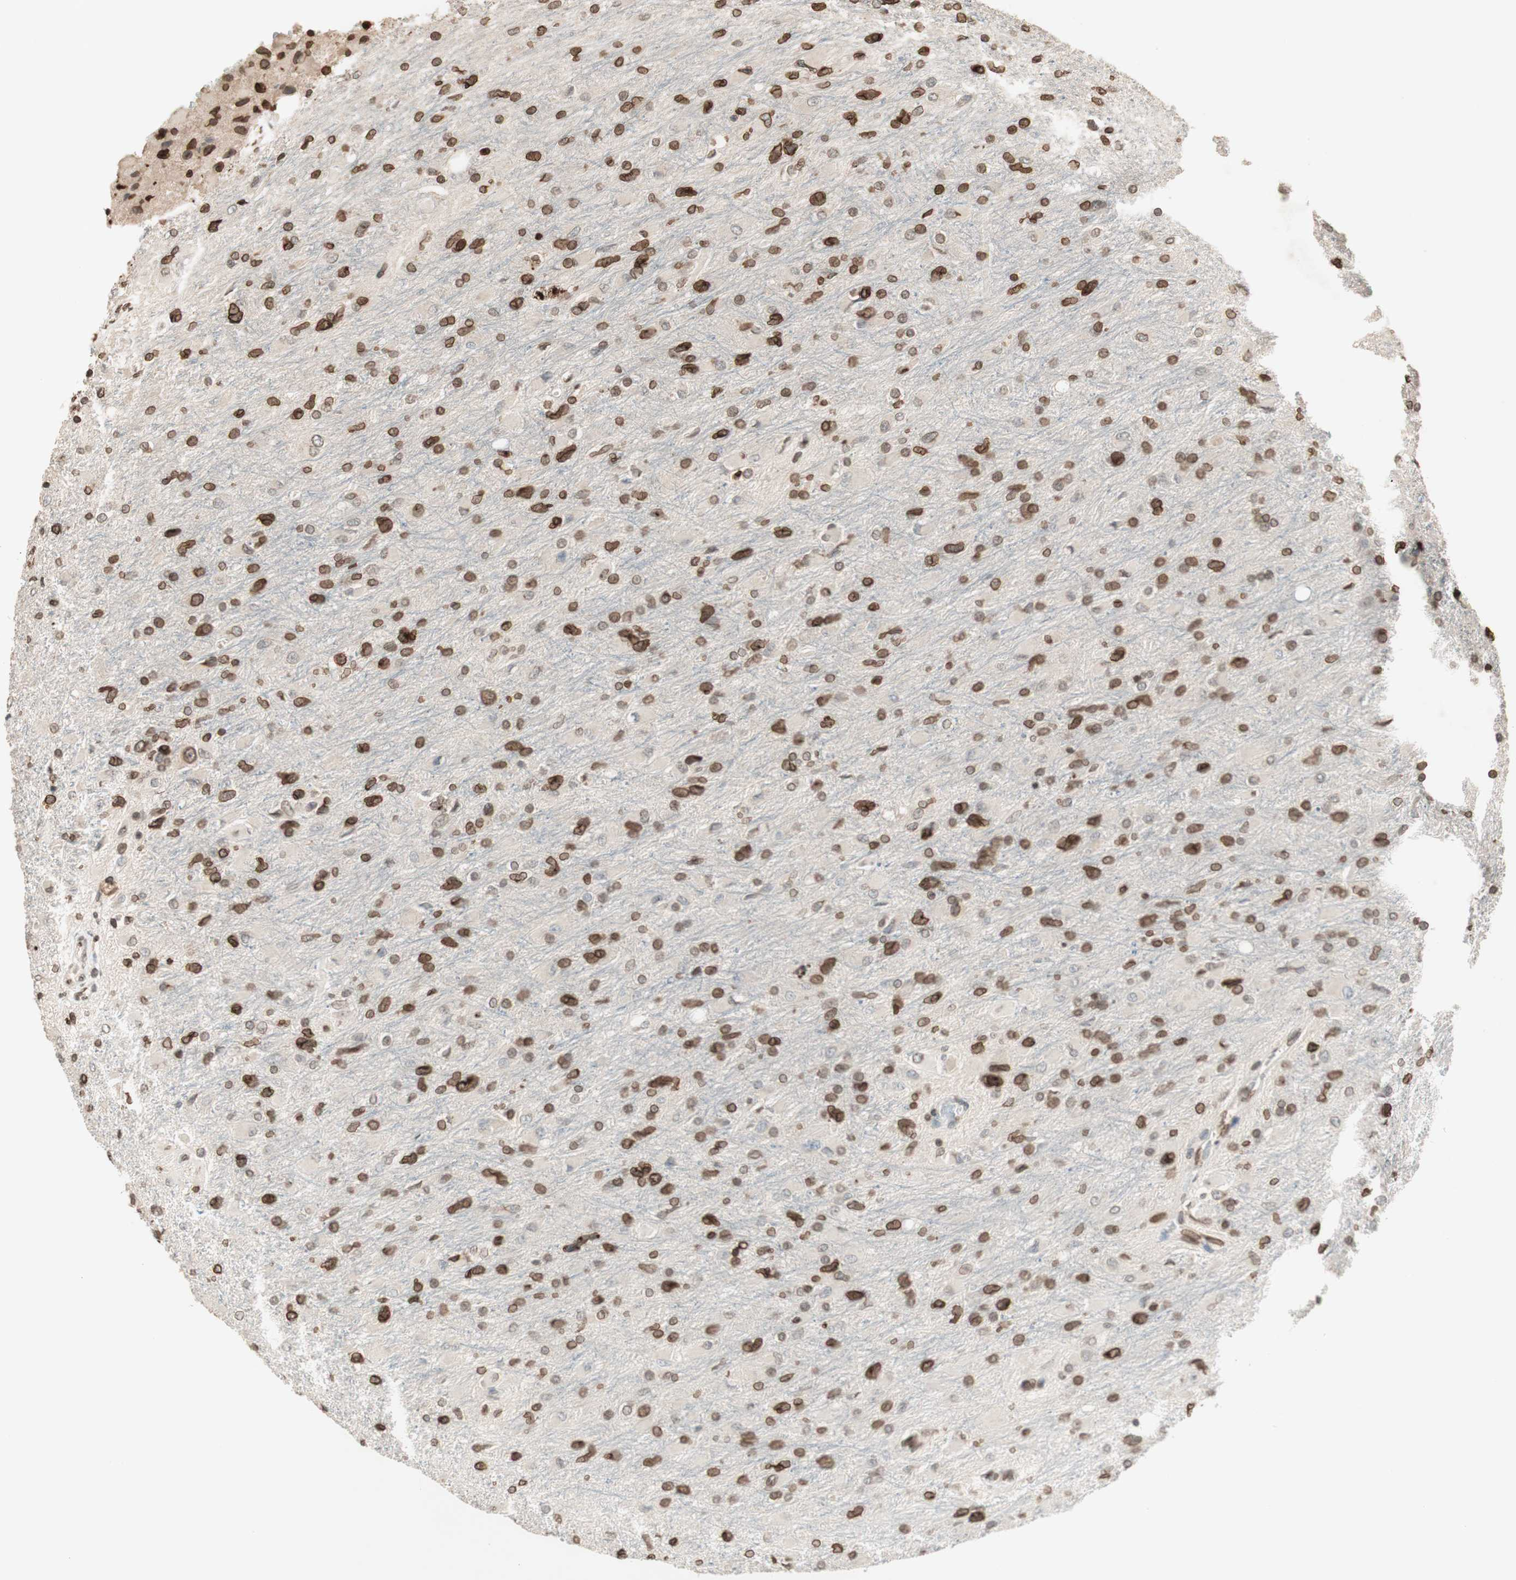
{"staining": {"intensity": "moderate", "quantity": ">75%", "location": "nuclear"}, "tissue": "glioma", "cell_type": "Tumor cells", "image_type": "cancer", "snomed": [{"axis": "morphology", "description": "Glioma, malignant, High grade"}, {"axis": "topography", "description": "Cerebral cortex"}], "caption": "Human high-grade glioma (malignant) stained with a brown dye reveals moderate nuclear positive staining in about >75% of tumor cells.", "gene": "TMPO", "patient": {"sex": "female", "age": 36}}